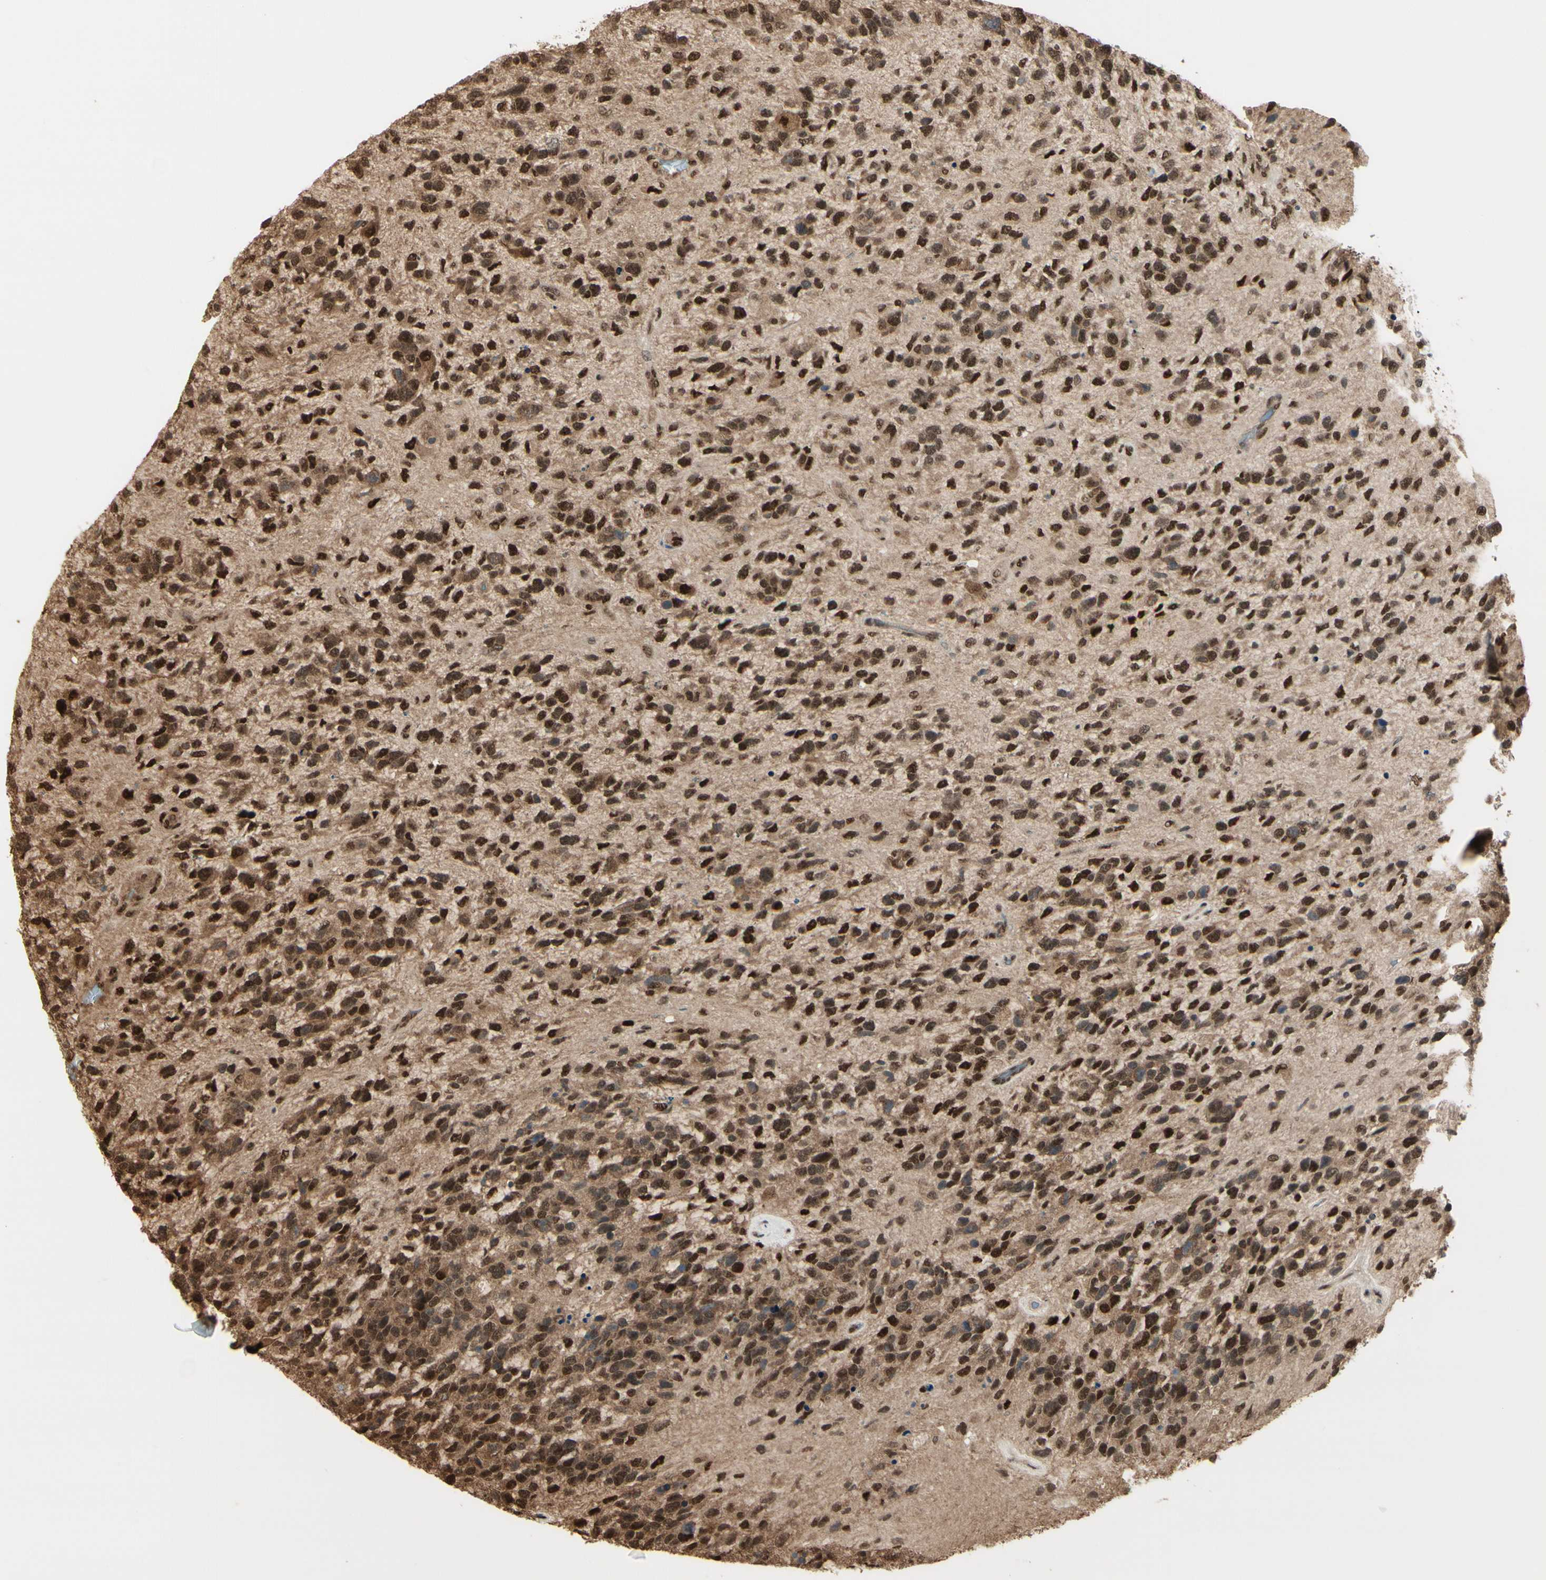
{"staining": {"intensity": "strong", "quantity": ">75%", "location": "cytoplasmic/membranous,nuclear"}, "tissue": "glioma", "cell_type": "Tumor cells", "image_type": "cancer", "snomed": [{"axis": "morphology", "description": "Glioma, malignant, High grade"}, {"axis": "topography", "description": "Brain"}], "caption": "Protein expression analysis of malignant glioma (high-grade) shows strong cytoplasmic/membranous and nuclear staining in about >75% of tumor cells.", "gene": "HSF1", "patient": {"sex": "female", "age": 58}}